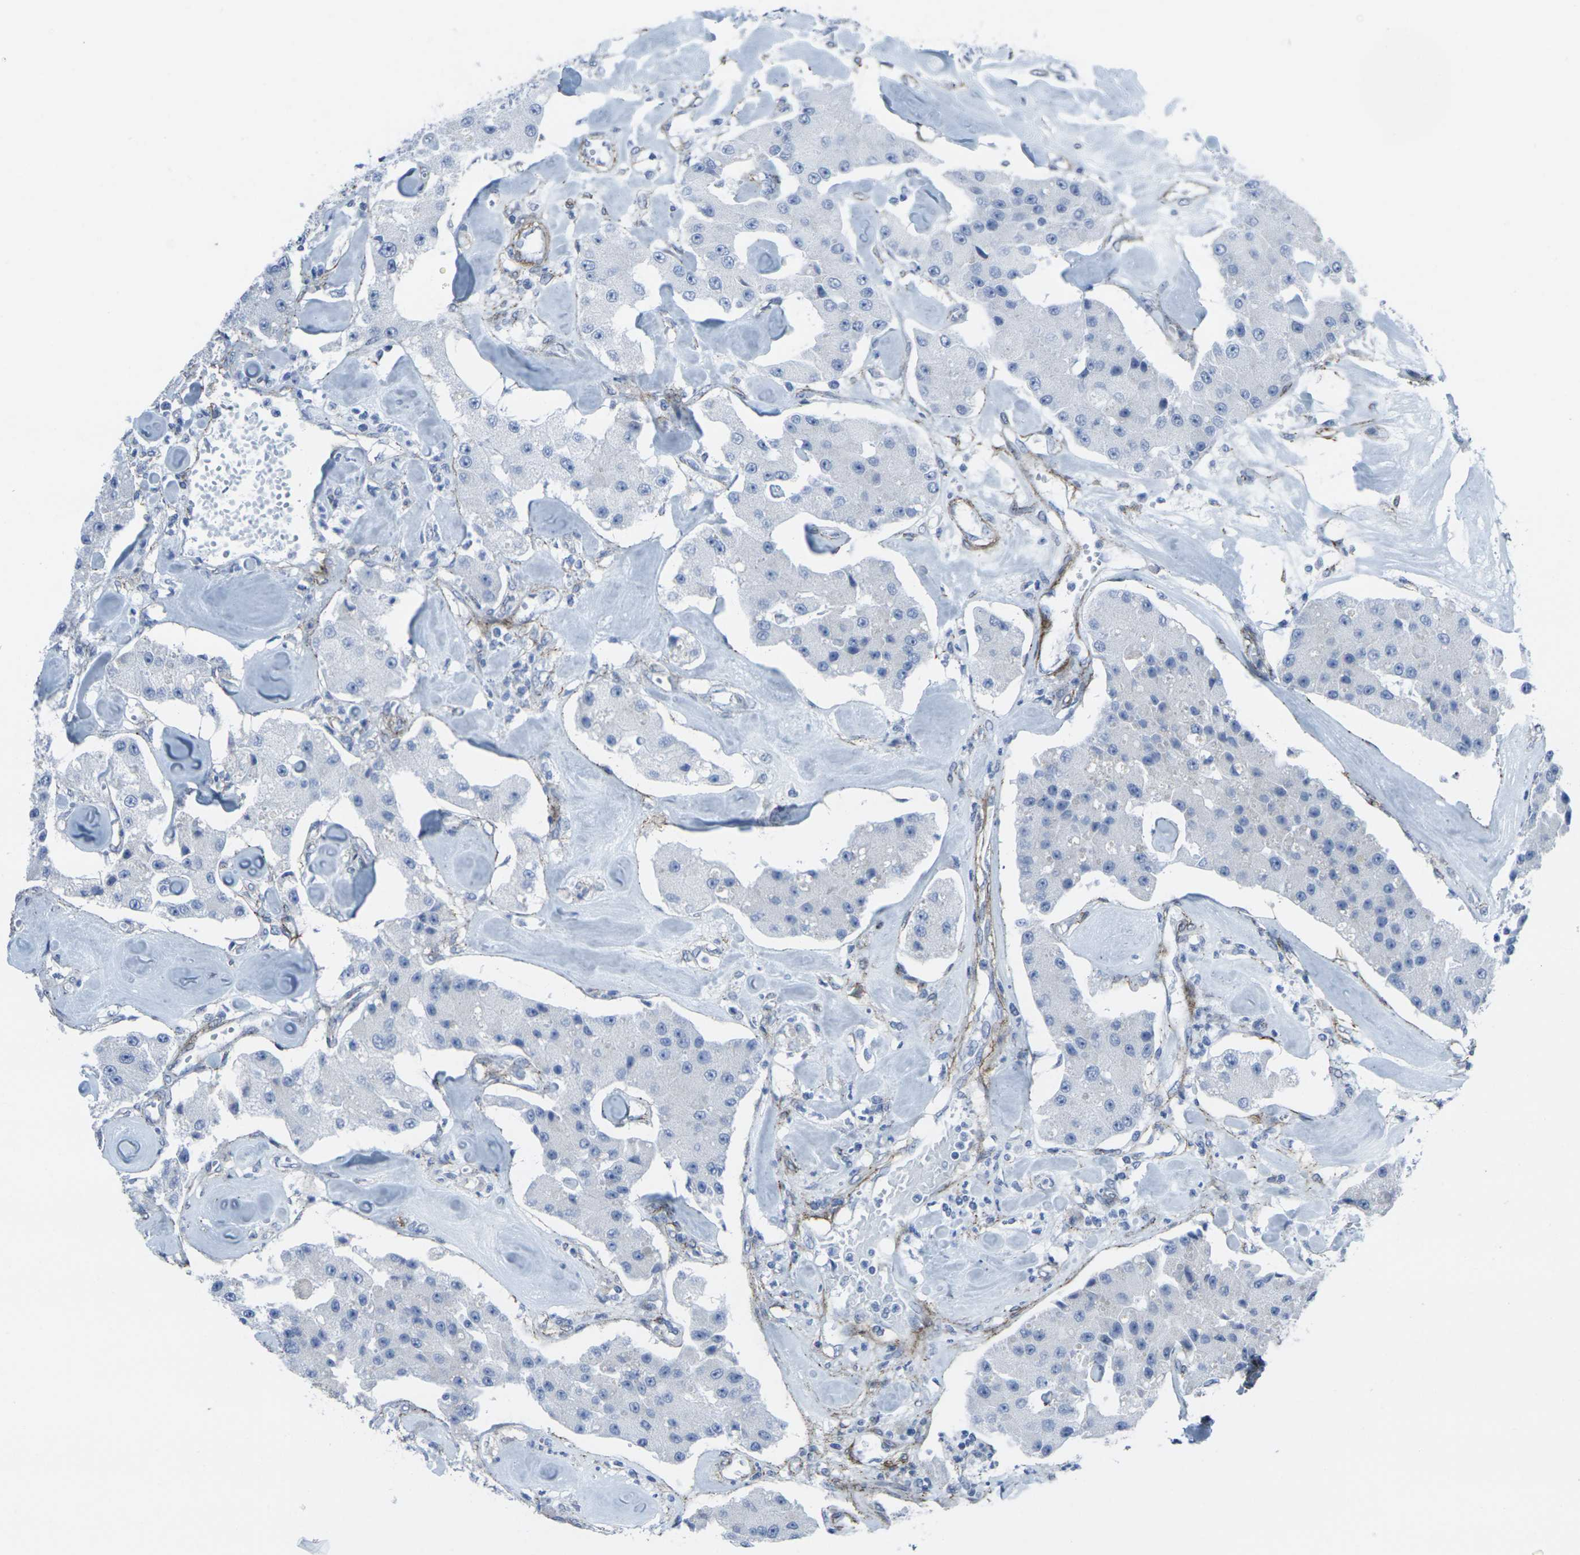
{"staining": {"intensity": "negative", "quantity": "none", "location": "none"}, "tissue": "carcinoid", "cell_type": "Tumor cells", "image_type": "cancer", "snomed": [{"axis": "morphology", "description": "Carcinoid, malignant, NOS"}, {"axis": "topography", "description": "Pancreas"}], "caption": "This is an immunohistochemistry (IHC) histopathology image of carcinoid. There is no staining in tumor cells.", "gene": "CDH11", "patient": {"sex": "male", "age": 41}}